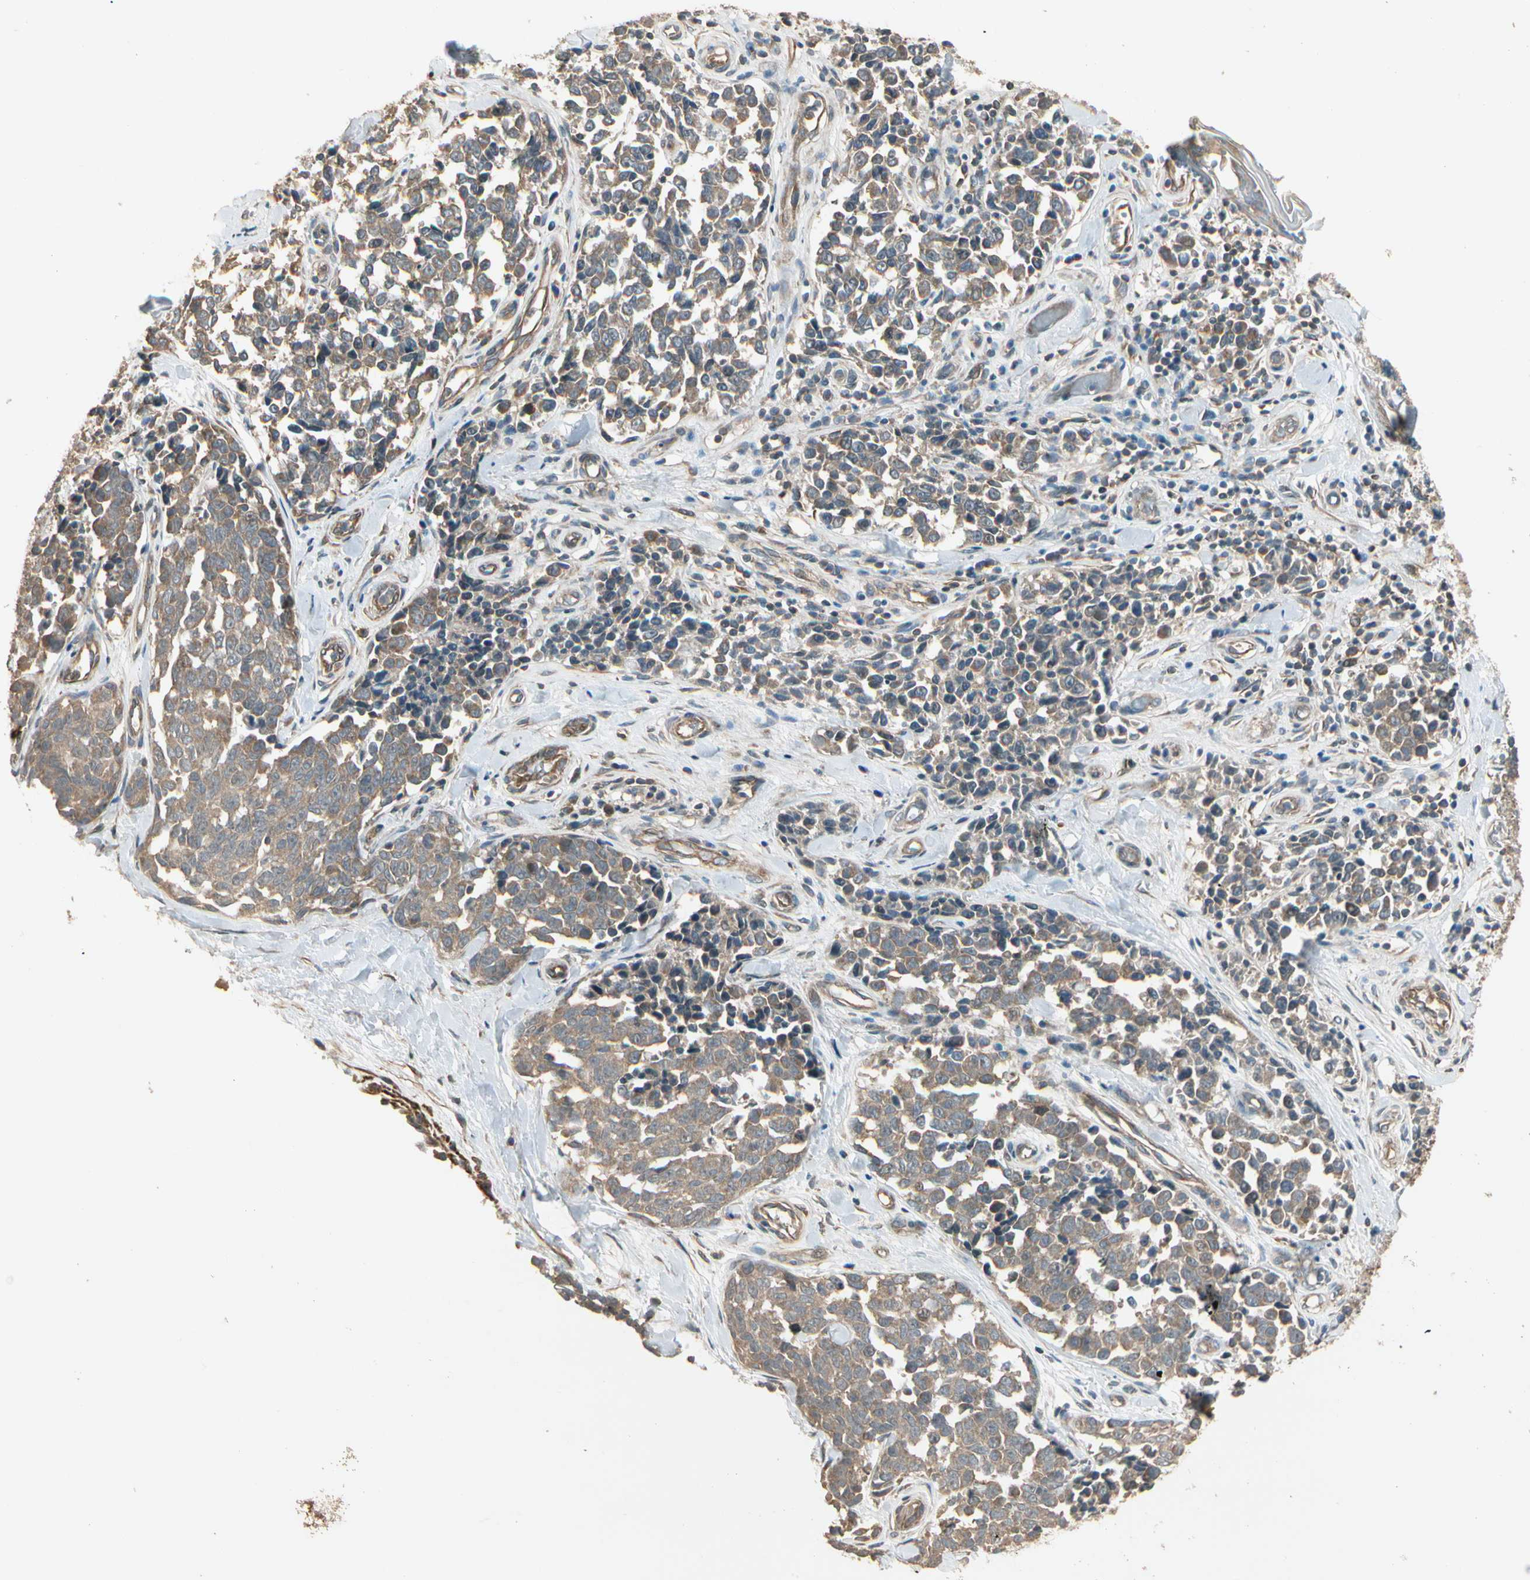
{"staining": {"intensity": "weak", "quantity": ">75%", "location": "cytoplasmic/membranous"}, "tissue": "melanoma", "cell_type": "Tumor cells", "image_type": "cancer", "snomed": [{"axis": "morphology", "description": "Malignant melanoma, NOS"}, {"axis": "topography", "description": "Skin"}], "caption": "The histopathology image demonstrates a brown stain indicating the presence of a protein in the cytoplasmic/membranous of tumor cells in melanoma.", "gene": "ACVR1", "patient": {"sex": "female", "age": 64}}